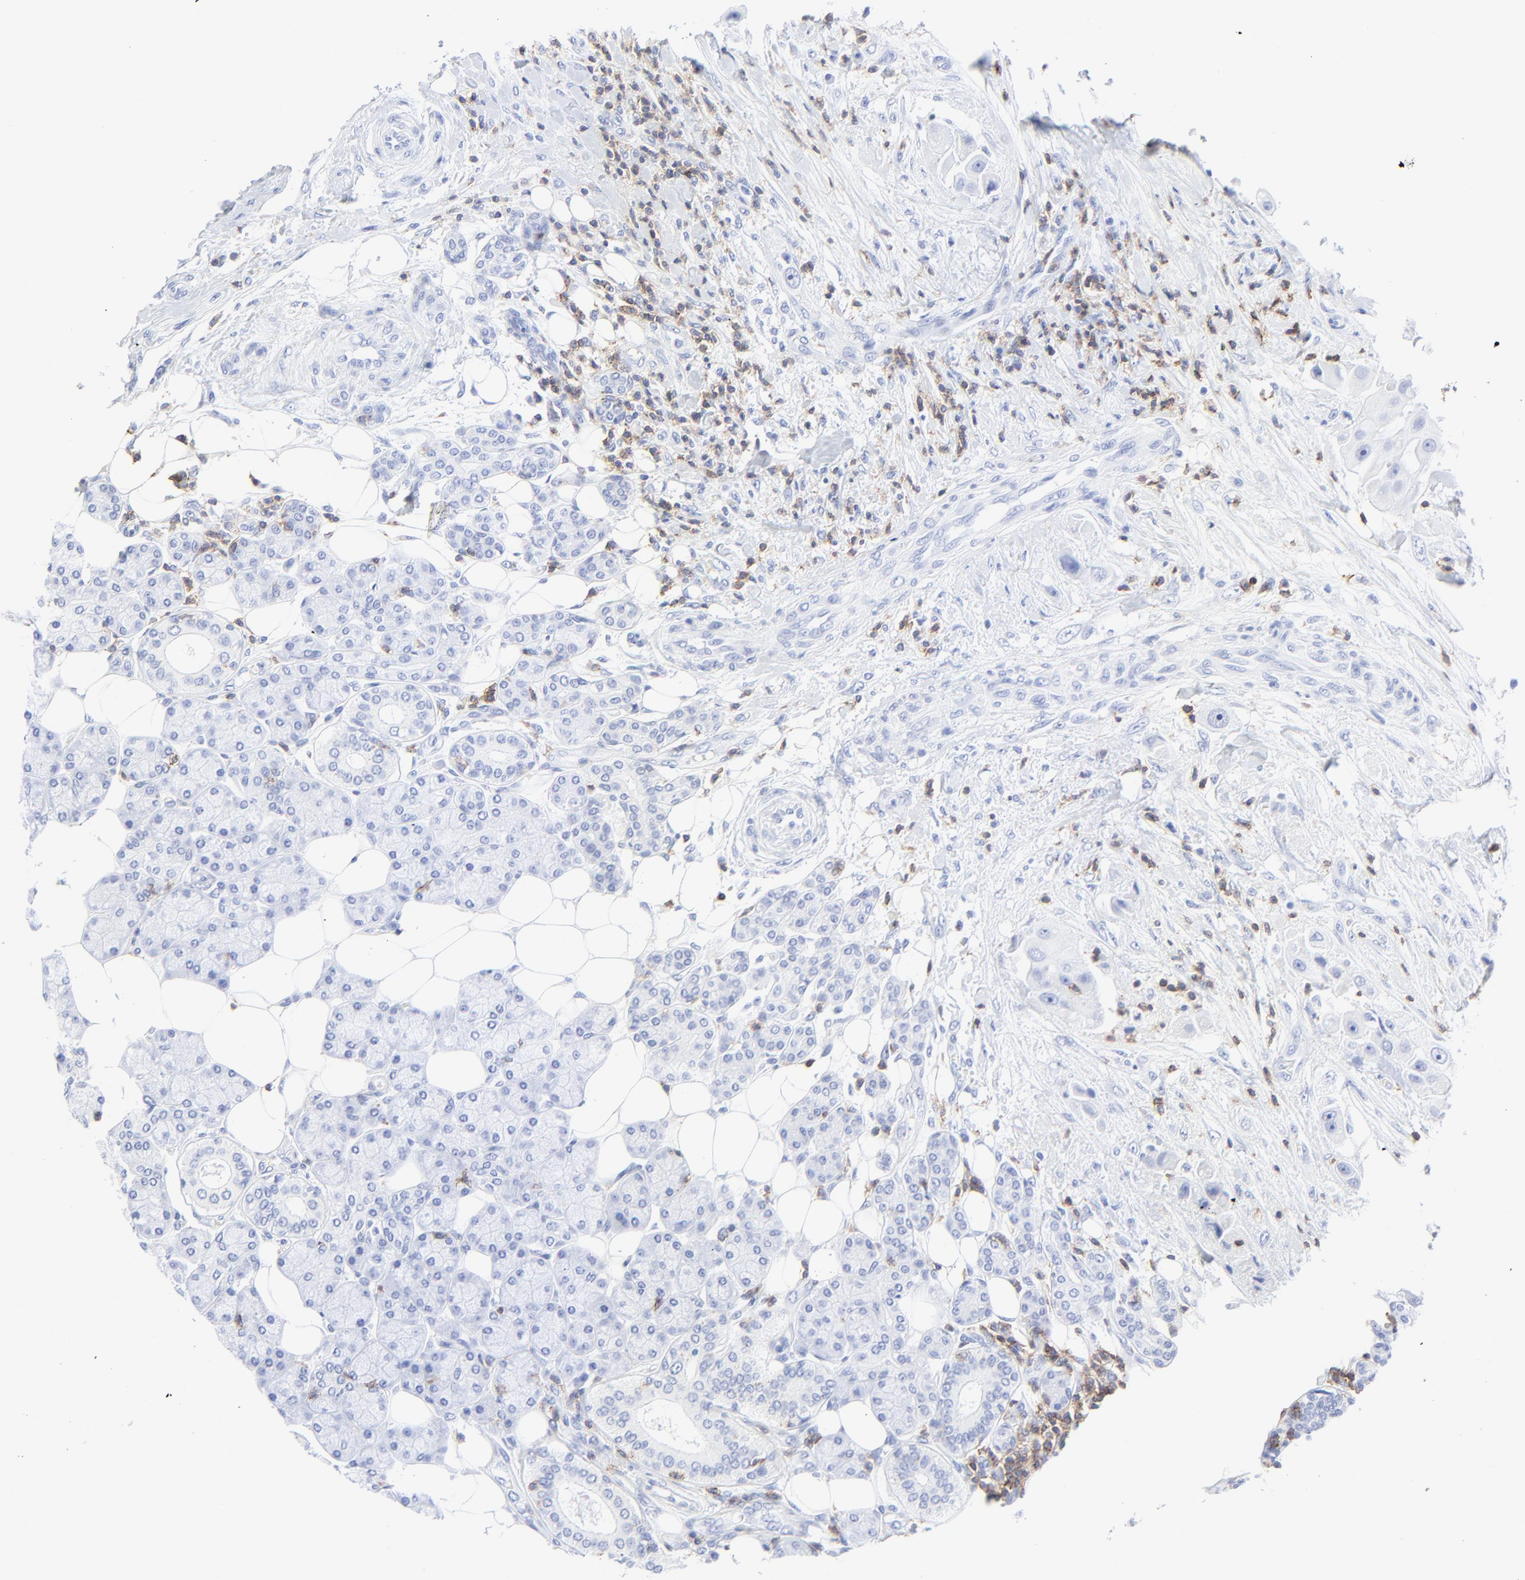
{"staining": {"intensity": "negative", "quantity": "none", "location": "none"}, "tissue": "head and neck cancer", "cell_type": "Tumor cells", "image_type": "cancer", "snomed": [{"axis": "morphology", "description": "Normal tissue, NOS"}, {"axis": "morphology", "description": "Adenocarcinoma, NOS"}, {"axis": "topography", "description": "Salivary gland"}, {"axis": "topography", "description": "Head-Neck"}], "caption": "The histopathology image exhibits no significant staining in tumor cells of adenocarcinoma (head and neck). The staining is performed using DAB (3,3'-diaminobenzidine) brown chromogen with nuclei counter-stained in using hematoxylin.", "gene": "LCK", "patient": {"sex": "male", "age": 80}}